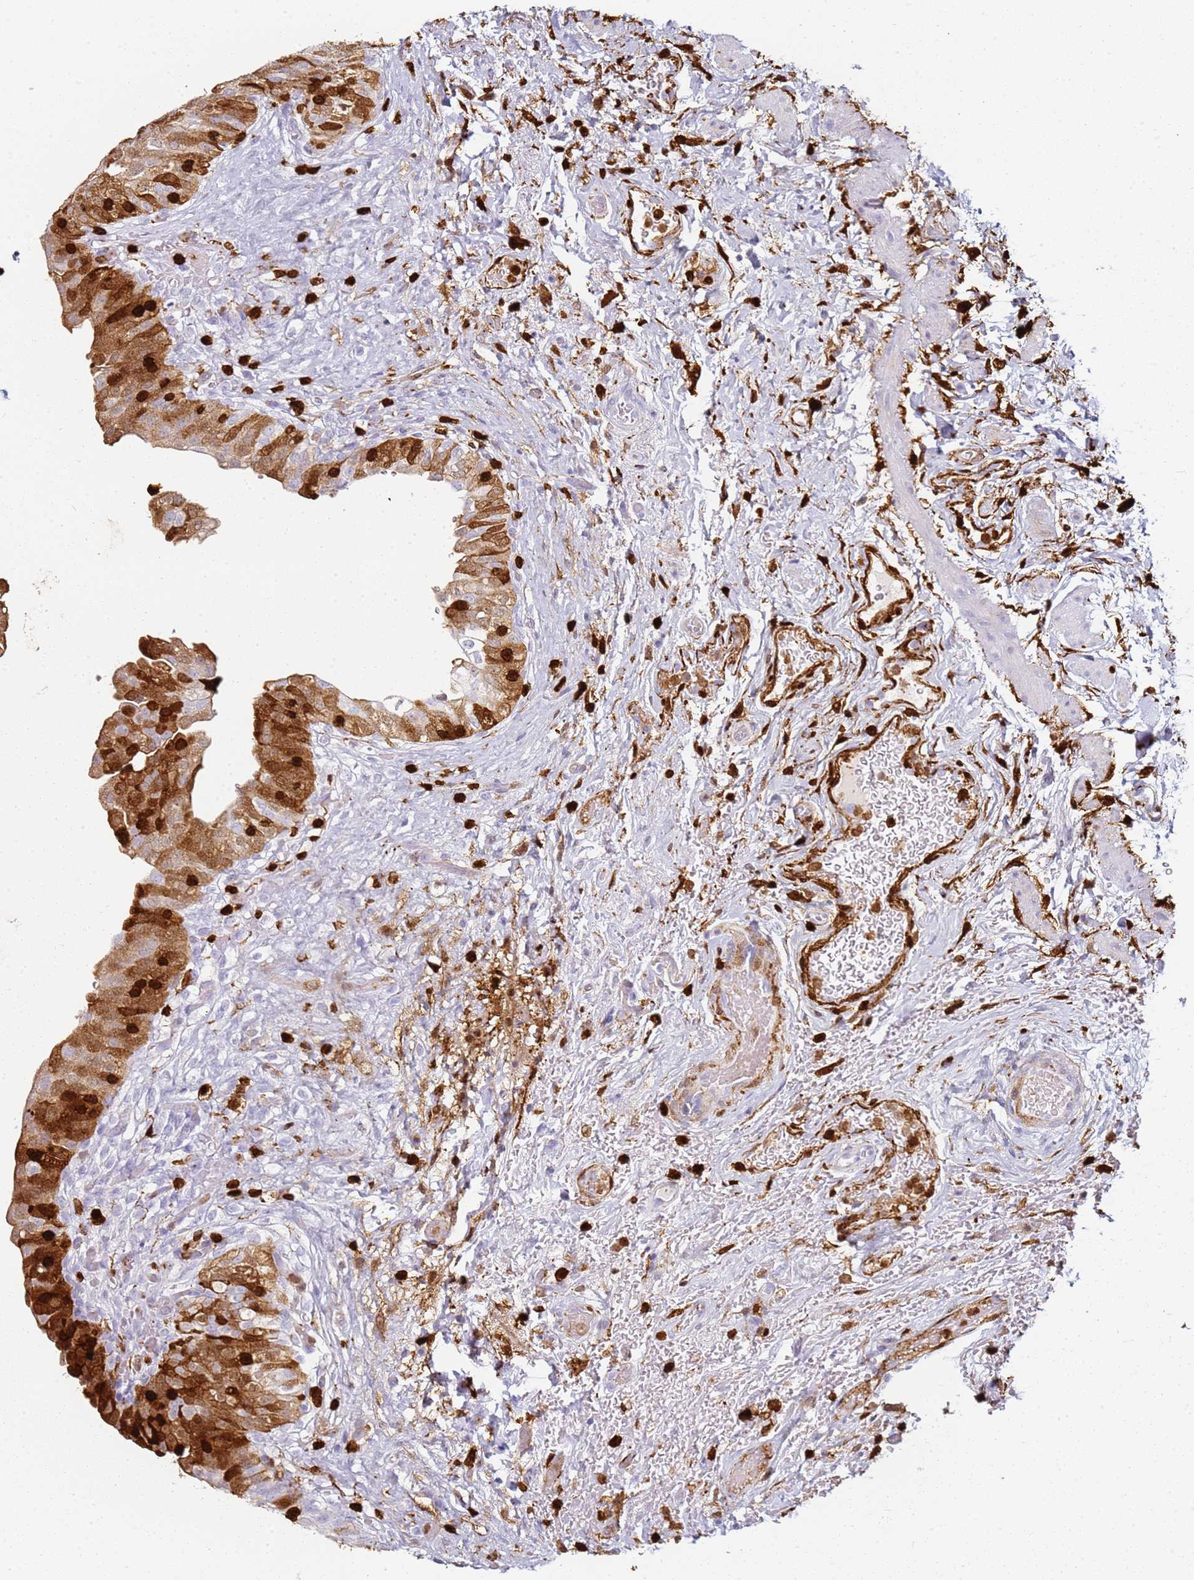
{"staining": {"intensity": "strong", "quantity": "25%-75%", "location": "cytoplasmic/membranous,nuclear"}, "tissue": "urinary bladder", "cell_type": "Urothelial cells", "image_type": "normal", "snomed": [{"axis": "morphology", "description": "Normal tissue, NOS"}, {"axis": "topography", "description": "Urinary bladder"}], "caption": "This micrograph exhibits immunohistochemistry (IHC) staining of normal human urinary bladder, with high strong cytoplasmic/membranous,nuclear expression in approximately 25%-75% of urothelial cells.", "gene": "S100A4", "patient": {"sex": "male", "age": 69}}